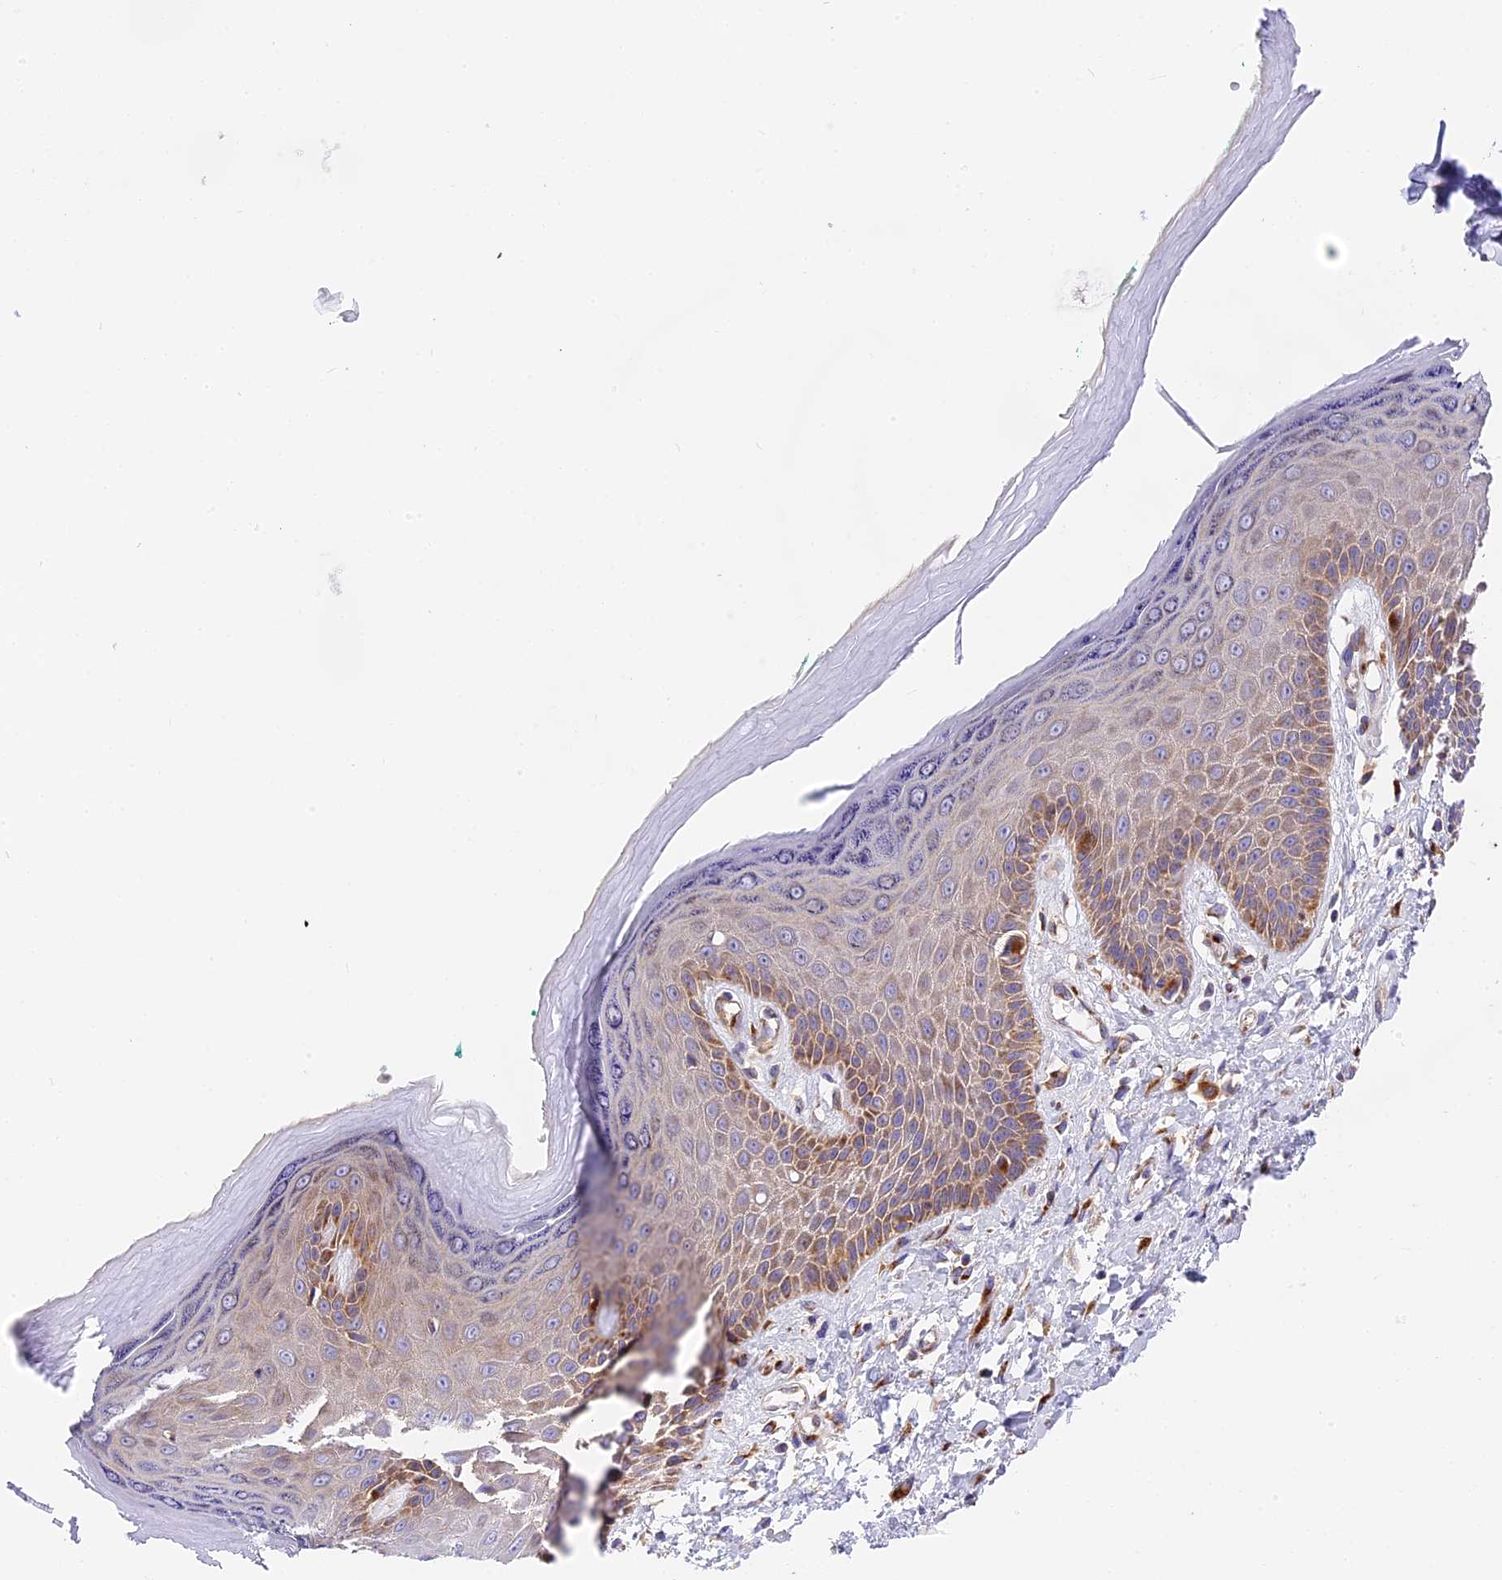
{"staining": {"intensity": "moderate", "quantity": "25%-75%", "location": "cytoplasmic/membranous"}, "tissue": "skin", "cell_type": "Epidermal cells", "image_type": "normal", "snomed": [{"axis": "morphology", "description": "Normal tissue, NOS"}, {"axis": "topography", "description": "Anal"}], "caption": "Immunohistochemistry of unremarkable human skin shows medium levels of moderate cytoplasmic/membranous positivity in approximately 25%-75% of epidermal cells.", "gene": "MRAS", "patient": {"sex": "male", "age": 78}}